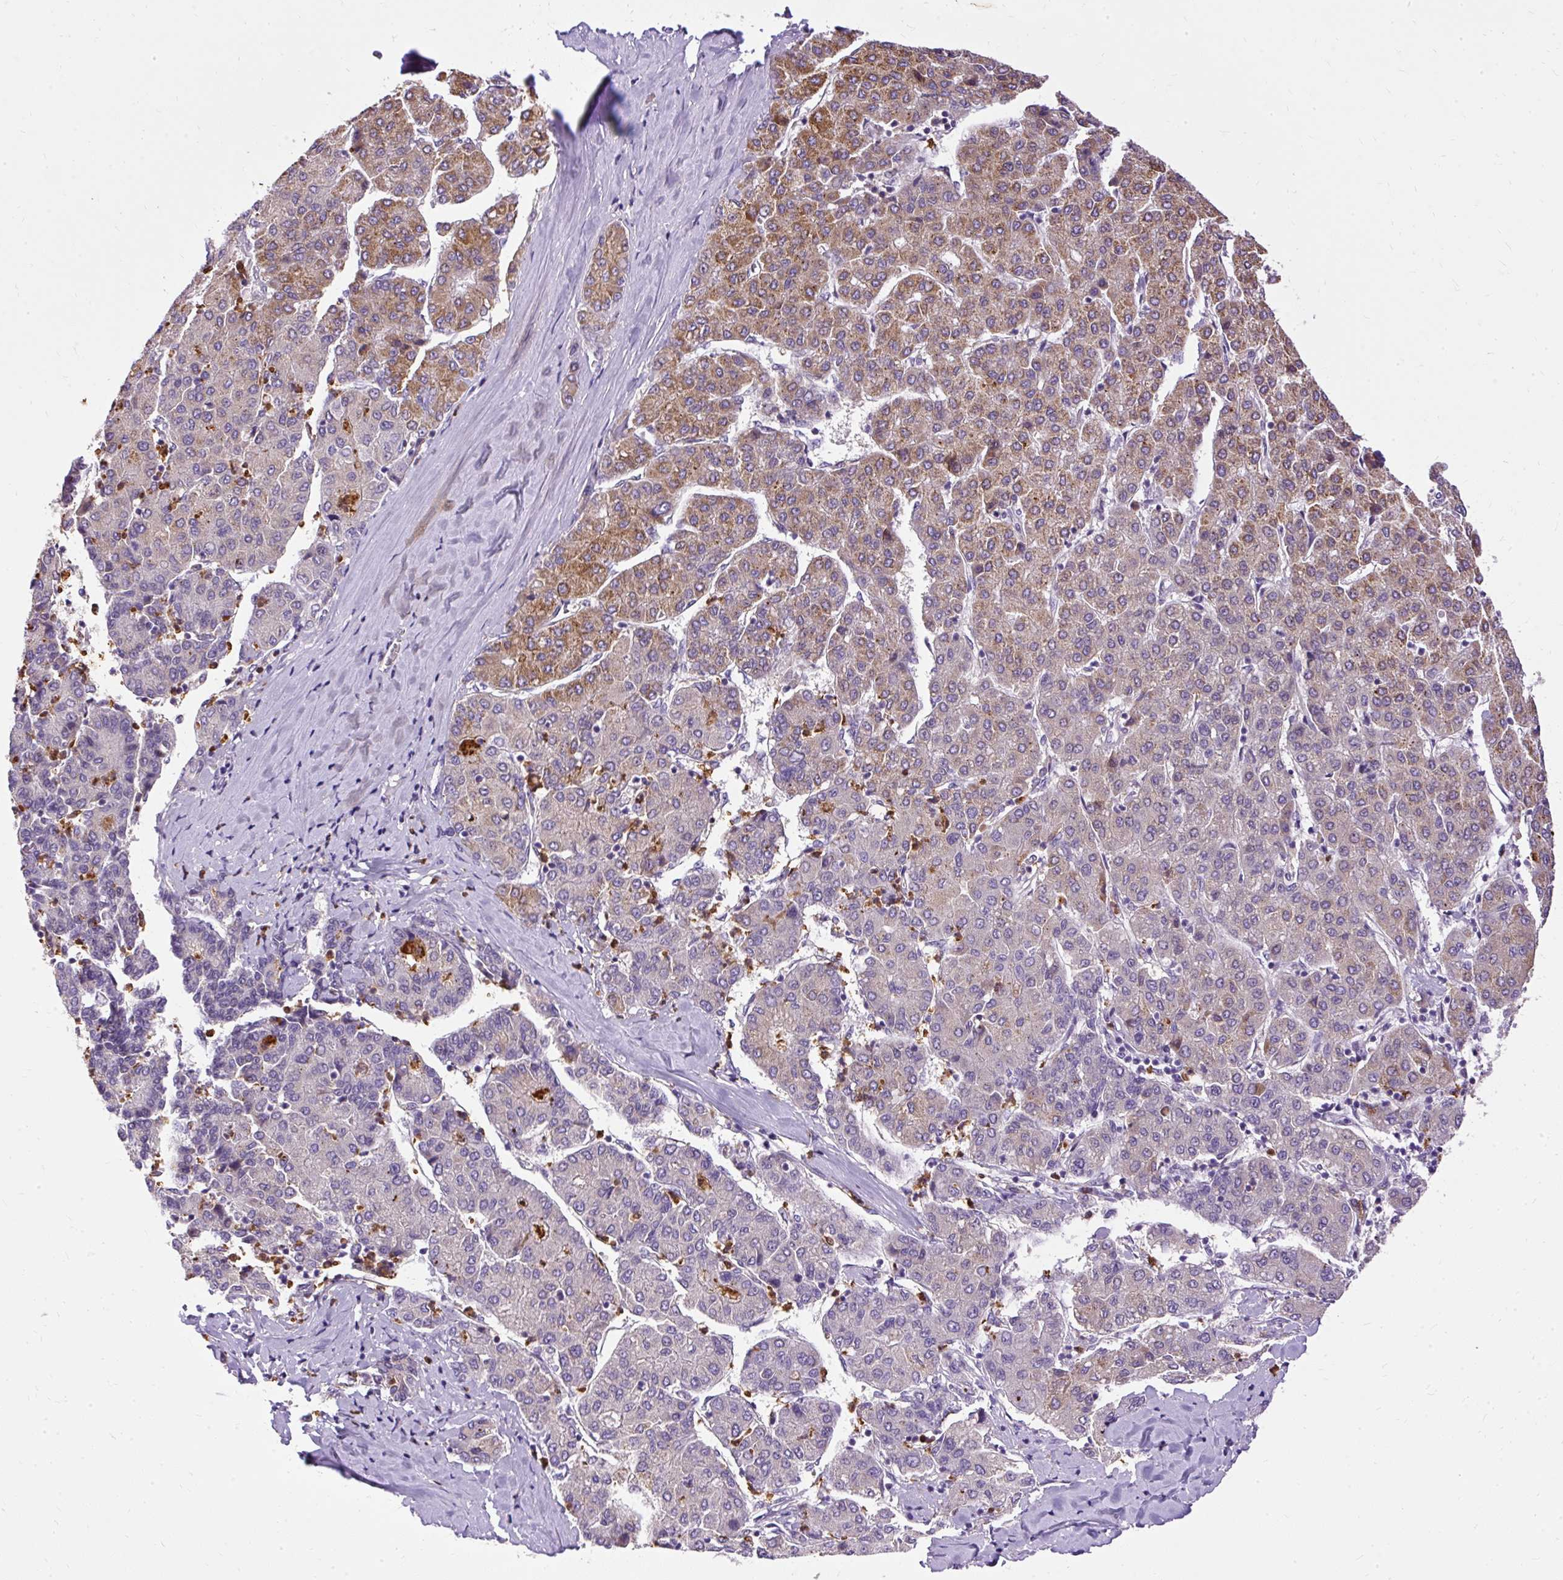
{"staining": {"intensity": "moderate", "quantity": "25%-75%", "location": "cytoplasmic/membranous"}, "tissue": "liver cancer", "cell_type": "Tumor cells", "image_type": "cancer", "snomed": [{"axis": "morphology", "description": "Carcinoma, Hepatocellular, NOS"}, {"axis": "topography", "description": "Liver"}], "caption": "Tumor cells show moderate cytoplasmic/membranous staining in about 25%-75% of cells in liver cancer (hepatocellular carcinoma). The staining was performed using DAB, with brown indicating positive protein expression. Nuclei are stained blue with hematoxylin.", "gene": "CTTNBP2", "patient": {"sex": "male", "age": 65}}